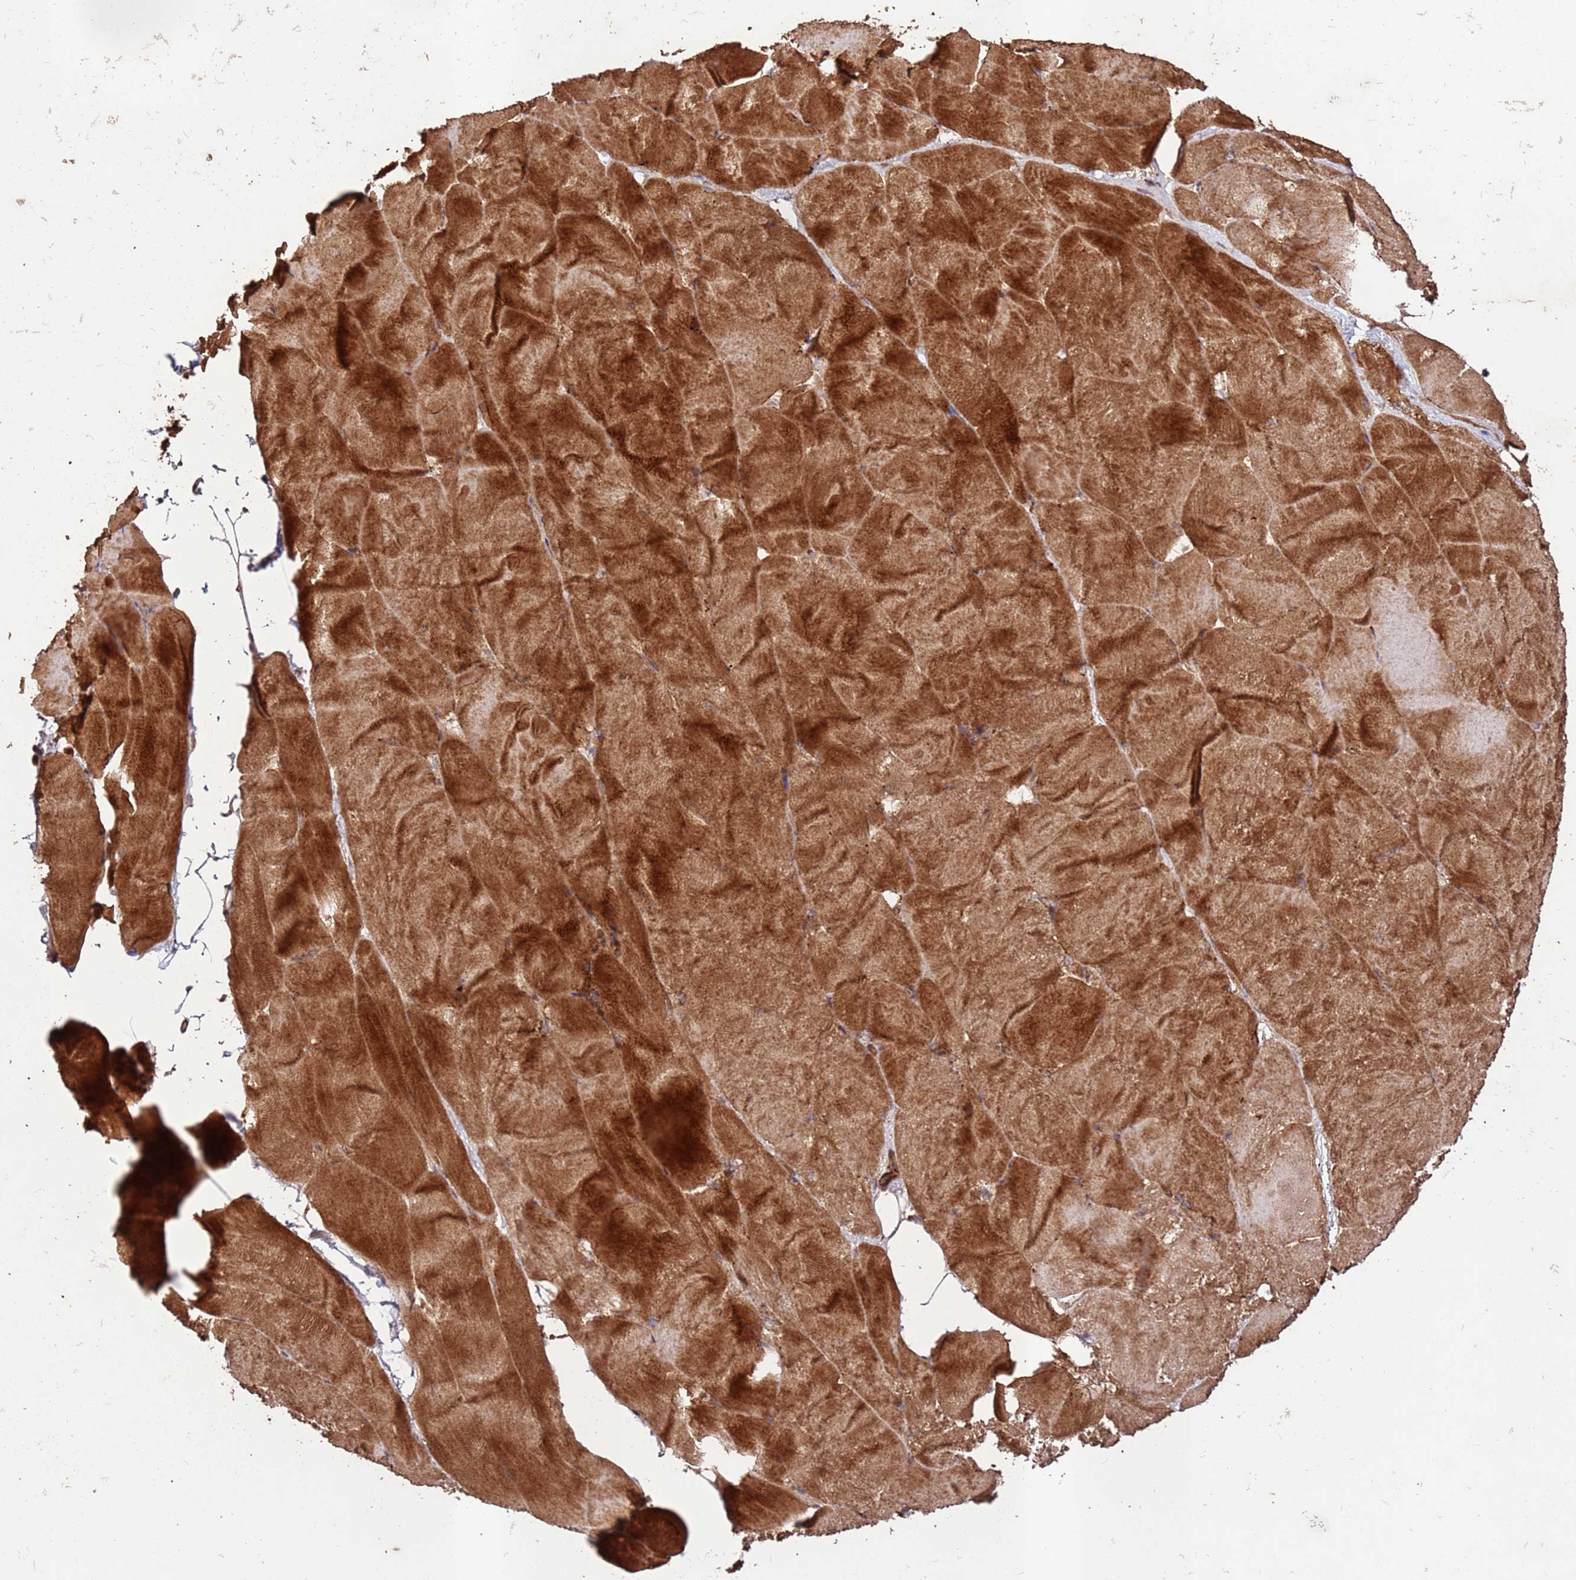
{"staining": {"intensity": "strong", "quantity": ">75%", "location": "cytoplasmic/membranous"}, "tissue": "skeletal muscle", "cell_type": "Myocytes", "image_type": "normal", "snomed": [{"axis": "morphology", "description": "Normal tissue, NOS"}, {"axis": "topography", "description": "Skeletal muscle"}], "caption": "Immunohistochemical staining of normal skeletal muscle reveals >75% levels of strong cytoplasmic/membranous protein staining in about >75% of myocytes. (Brightfield microscopy of DAB IHC at high magnification).", "gene": "FAM186A", "patient": {"sex": "female", "age": 64}}